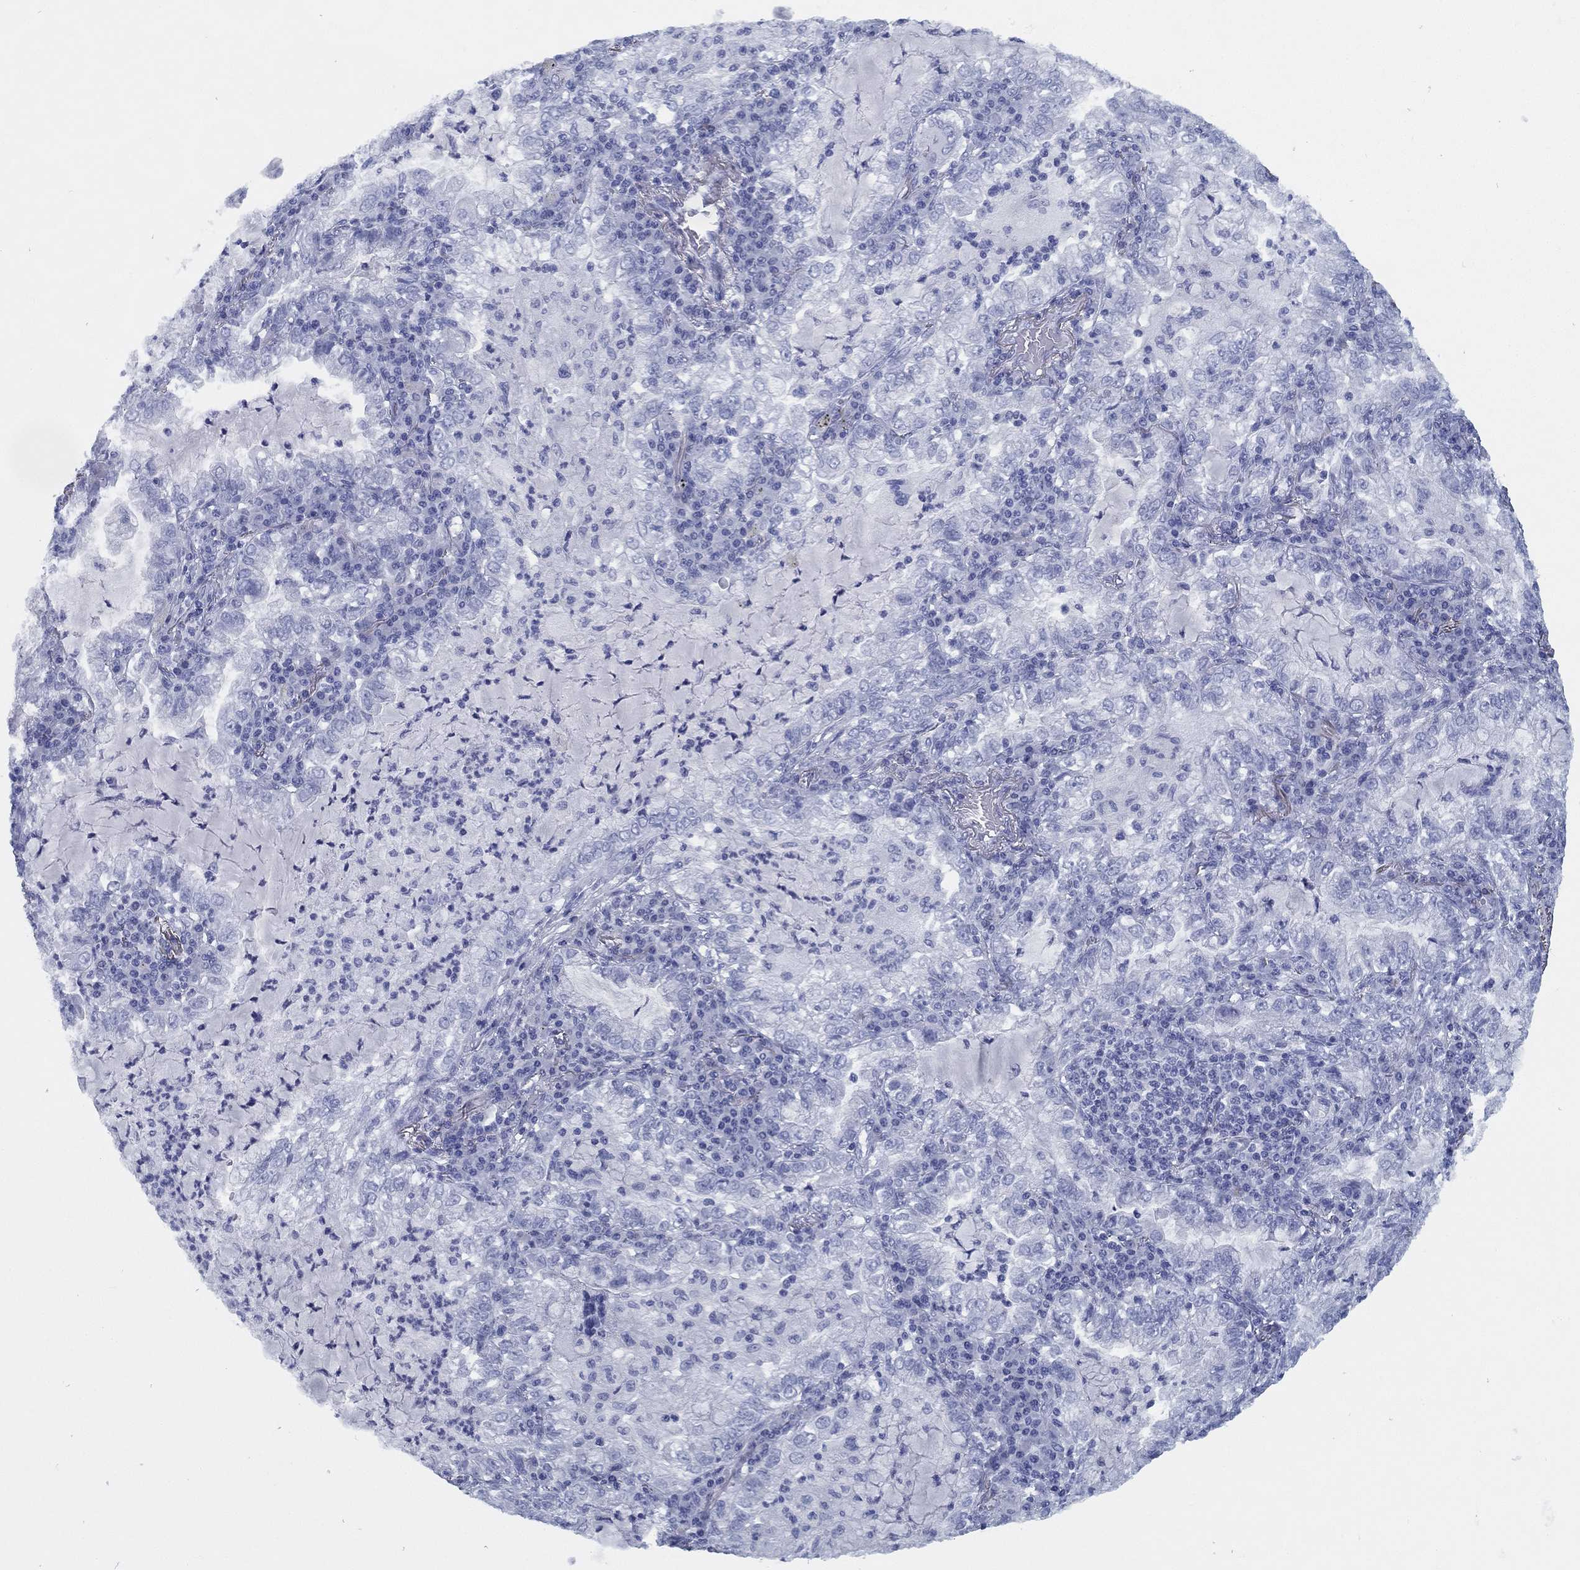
{"staining": {"intensity": "negative", "quantity": "none", "location": "none"}, "tissue": "lung cancer", "cell_type": "Tumor cells", "image_type": "cancer", "snomed": [{"axis": "morphology", "description": "Adenocarcinoma, NOS"}, {"axis": "topography", "description": "Lung"}], "caption": "Micrograph shows no significant protein positivity in tumor cells of adenocarcinoma (lung).", "gene": "TMEM252", "patient": {"sex": "female", "age": 73}}